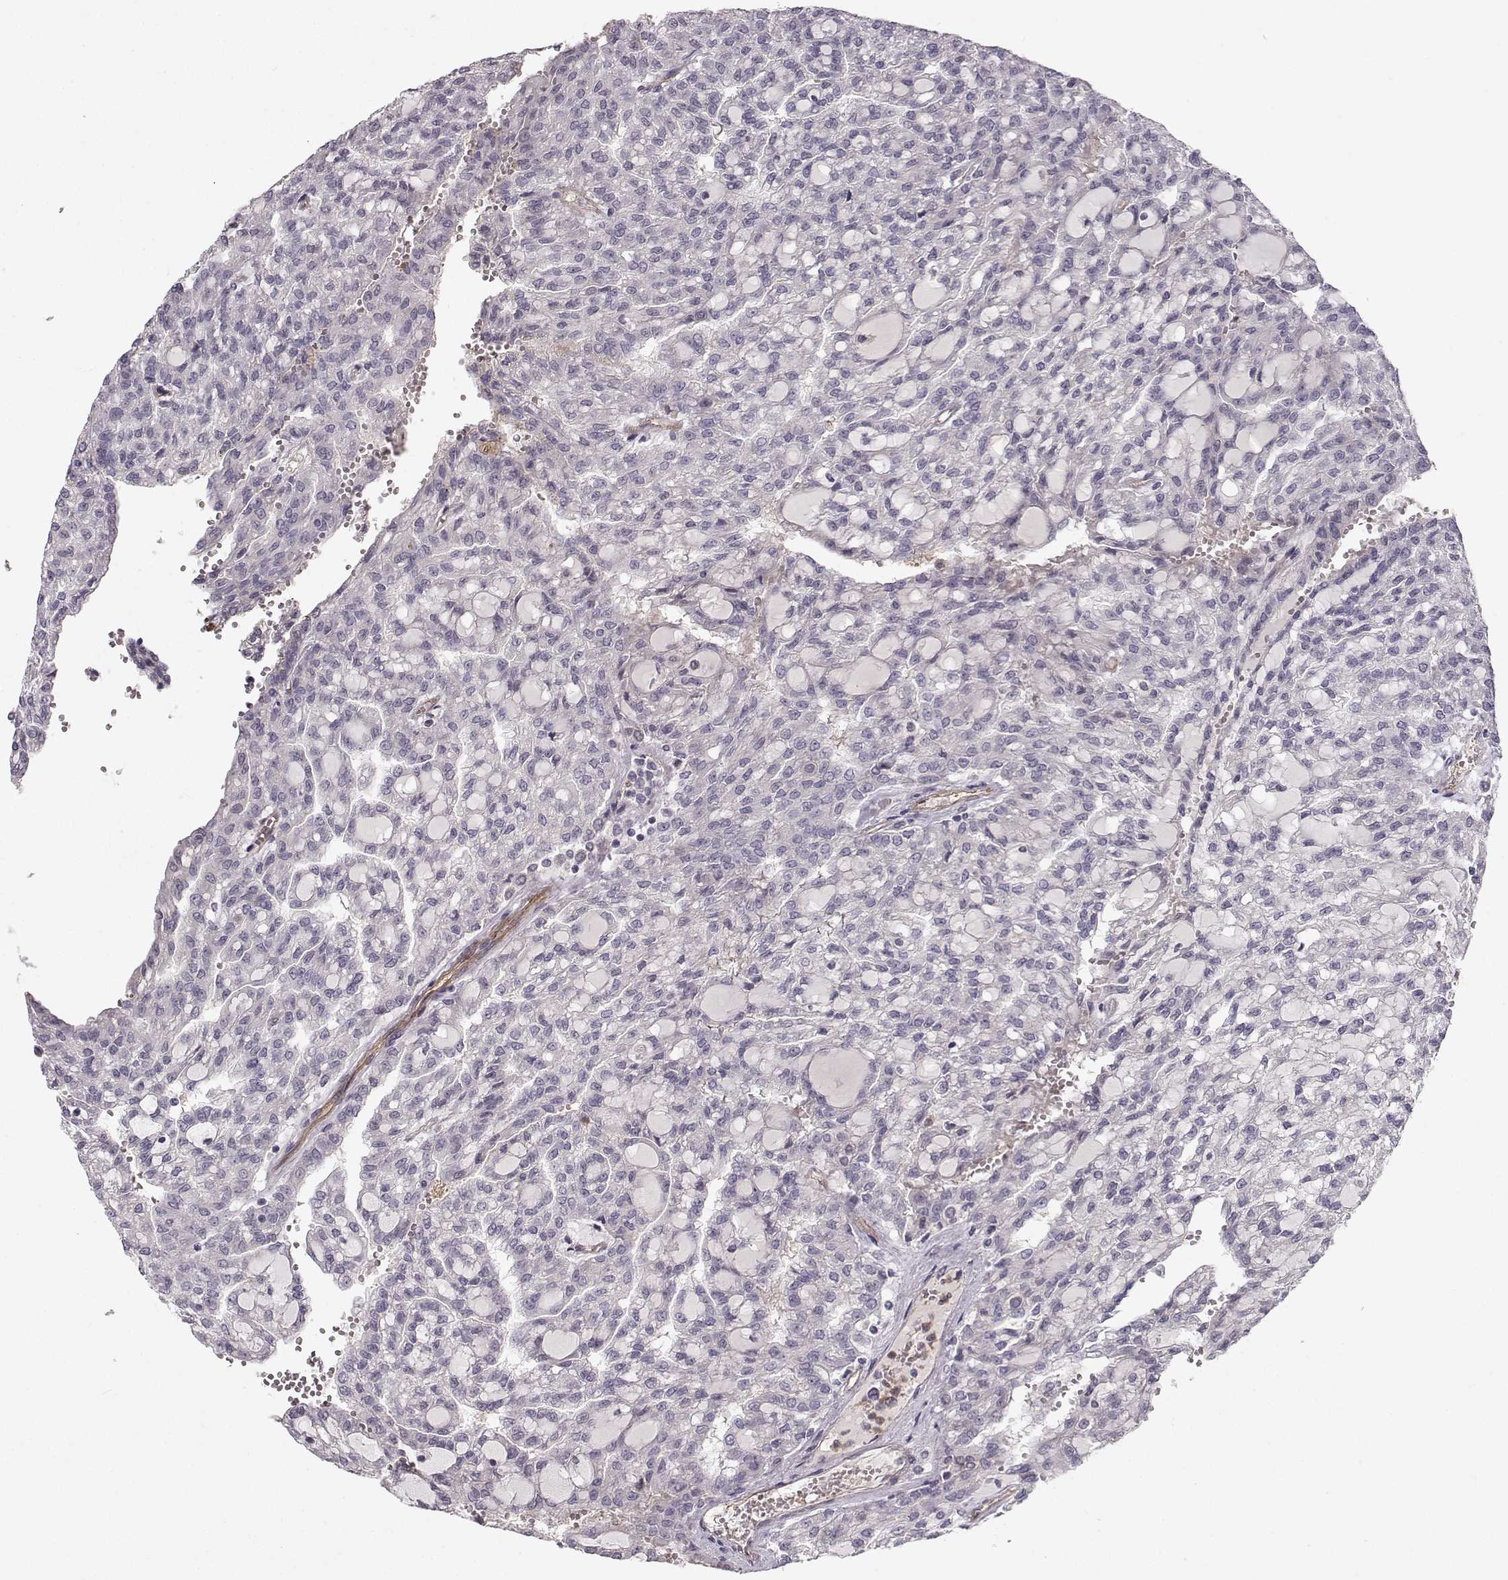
{"staining": {"intensity": "negative", "quantity": "none", "location": "none"}, "tissue": "renal cancer", "cell_type": "Tumor cells", "image_type": "cancer", "snomed": [{"axis": "morphology", "description": "Adenocarcinoma, NOS"}, {"axis": "topography", "description": "Kidney"}], "caption": "High magnification brightfield microscopy of adenocarcinoma (renal) stained with DAB (brown) and counterstained with hematoxylin (blue): tumor cells show no significant expression.", "gene": "OPRD1", "patient": {"sex": "male", "age": 63}}